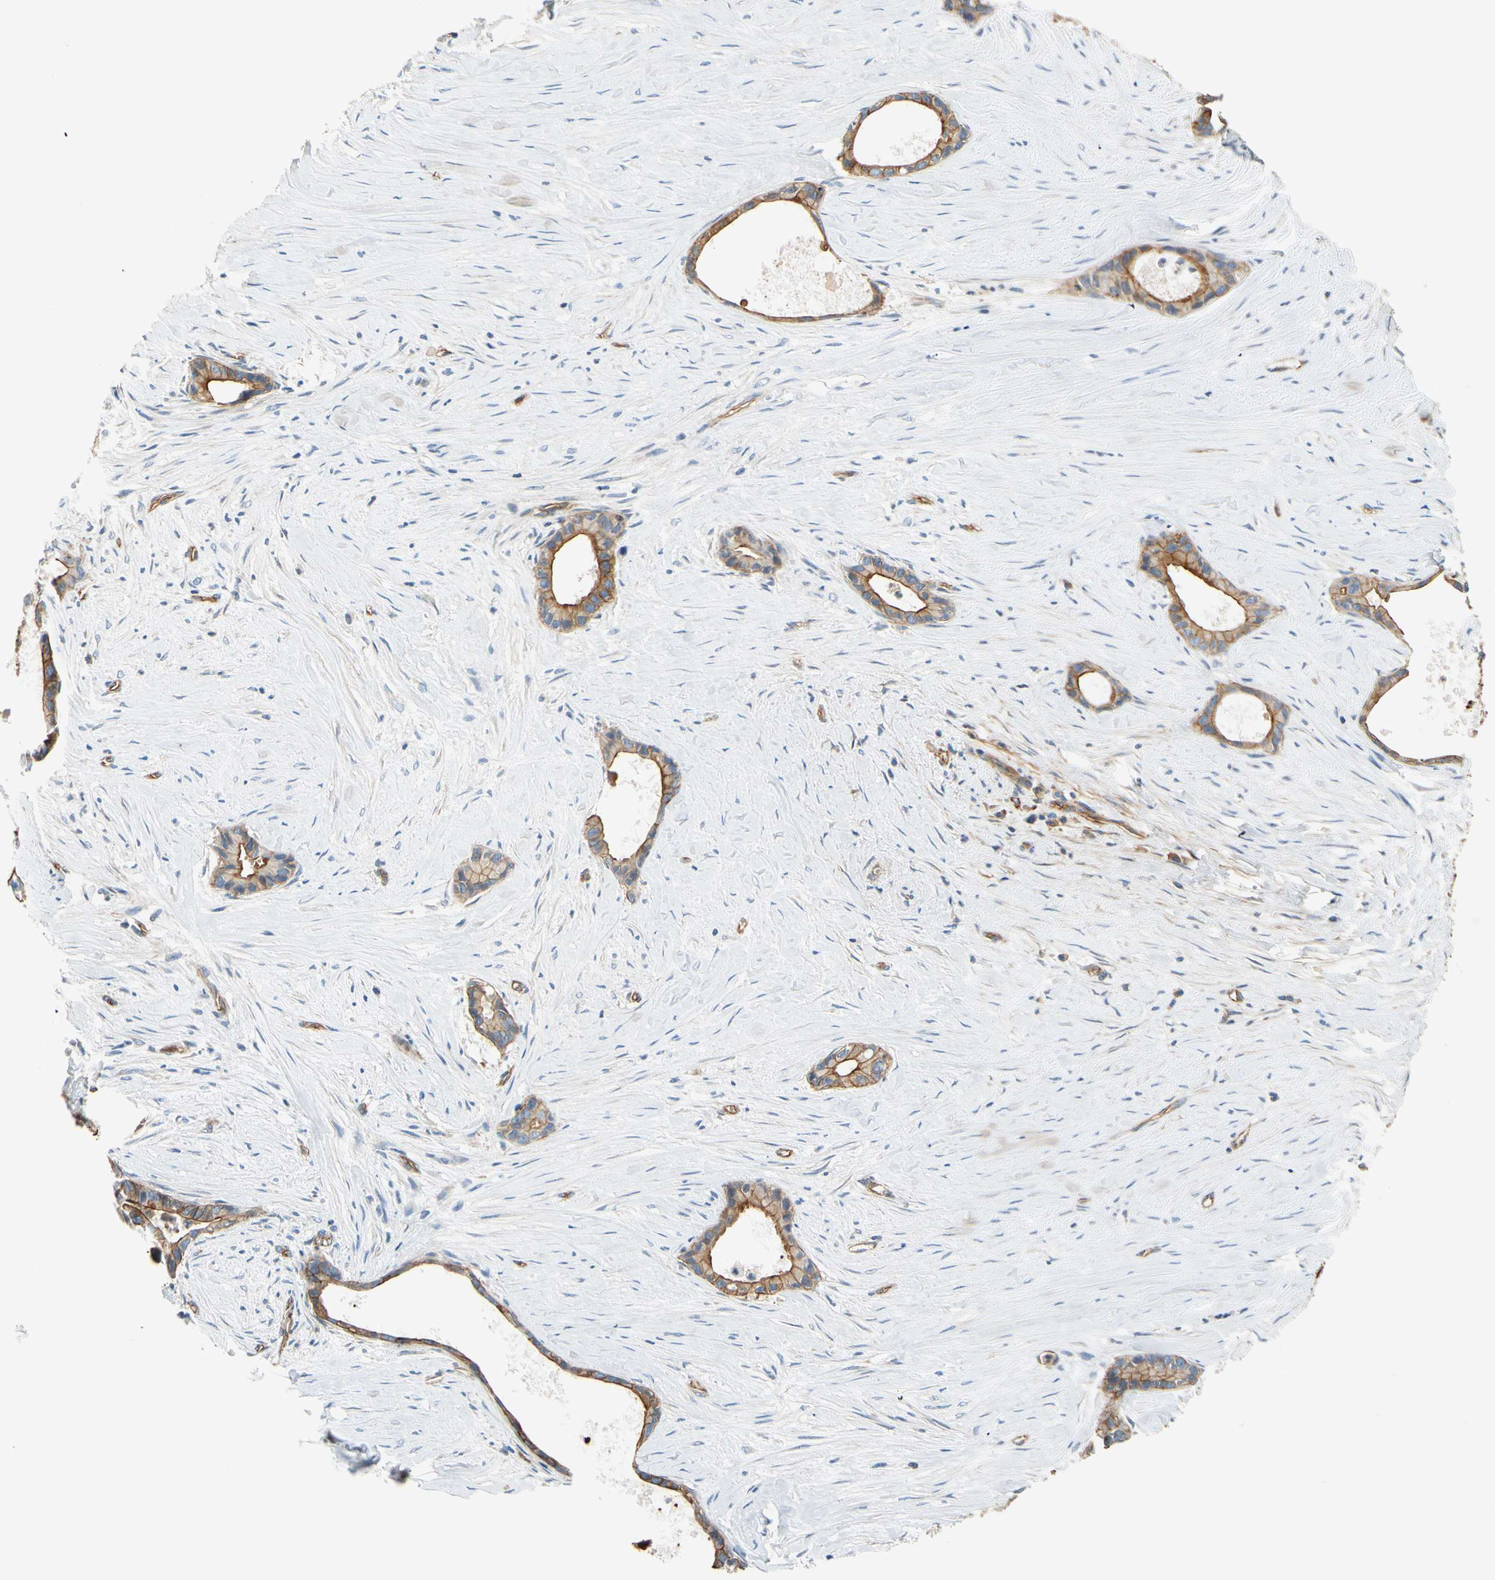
{"staining": {"intensity": "strong", "quantity": "25%-75%", "location": "cytoplasmic/membranous"}, "tissue": "liver cancer", "cell_type": "Tumor cells", "image_type": "cancer", "snomed": [{"axis": "morphology", "description": "Cholangiocarcinoma"}, {"axis": "topography", "description": "Liver"}], "caption": "IHC staining of liver cancer (cholangiocarcinoma), which displays high levels of strong cytoplasmic/membranous staining in approximately 25%-75% of tumor cells indicating strong cytoplasmic/membranous protein positivity. The staining was performed using DAB (3,3'-diaminobenzidine) (brown) for protein detection and nuclei were counterstained in hematoxylin (blue).", "gene": "SPTAN1", "patient": {"sex": "female", "age": 55}}